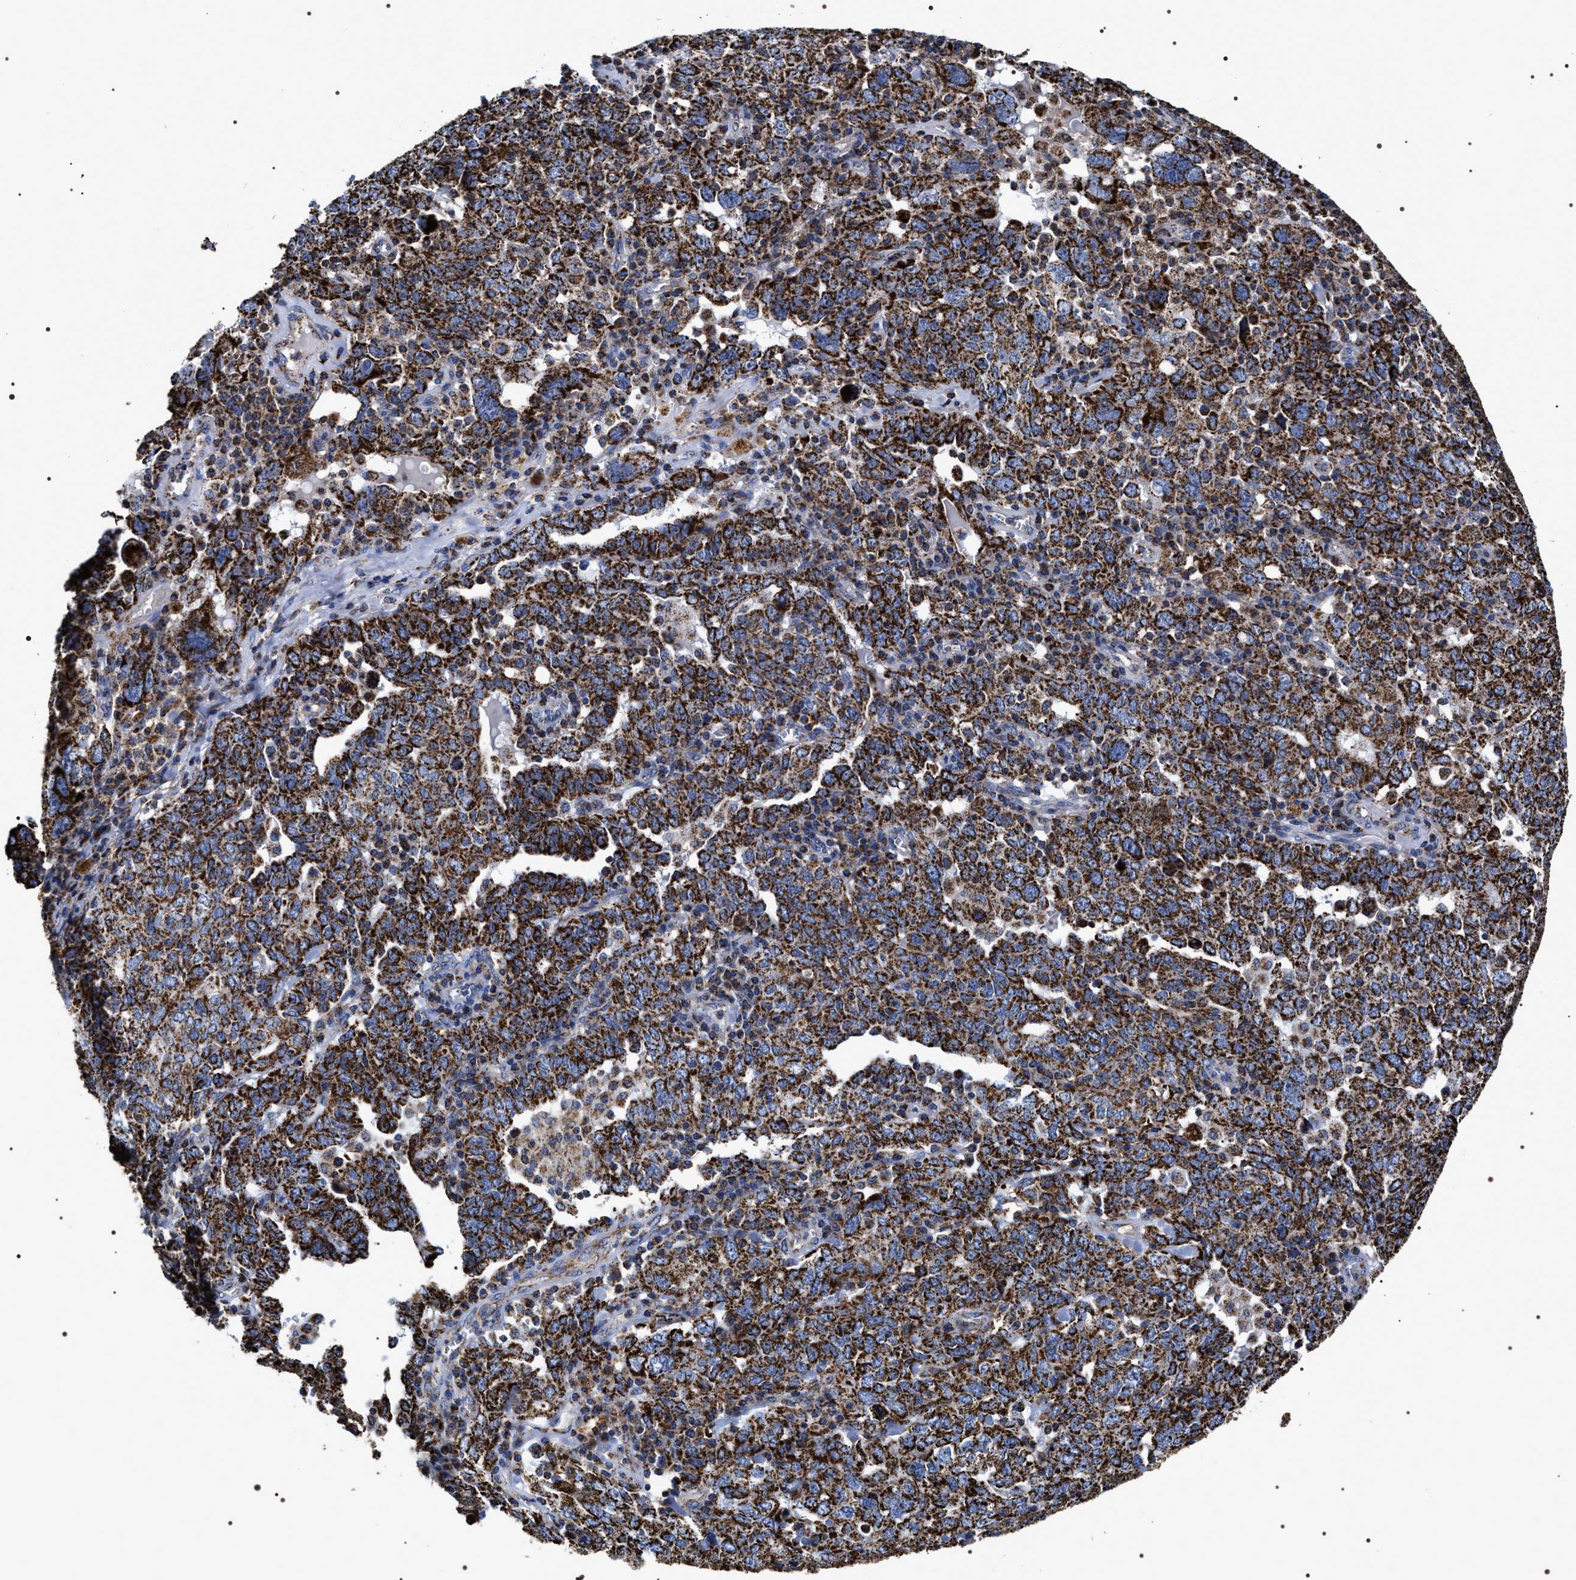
{"staining": {"intensity": "strong", "quantity": ">75%", "location": "cytoplasmic/membranous"}, "tissue": "ovarian cancer", "cell_type": "Tumor cells", "image_type": "cancer", "snomed": [{"axis": "morphology", "description": "Carcinoma, endometroid"}, {"axis": "topography", "description": "Ovary"}], "caption": "Protein expression analysis of endometroid carcinoma (ovarian) reveals strong cytoplasmic/membranous expression in approximately >75% of tumor cells.", "gene": "COG5", "patient": {"sex": "female", "age": 62}}